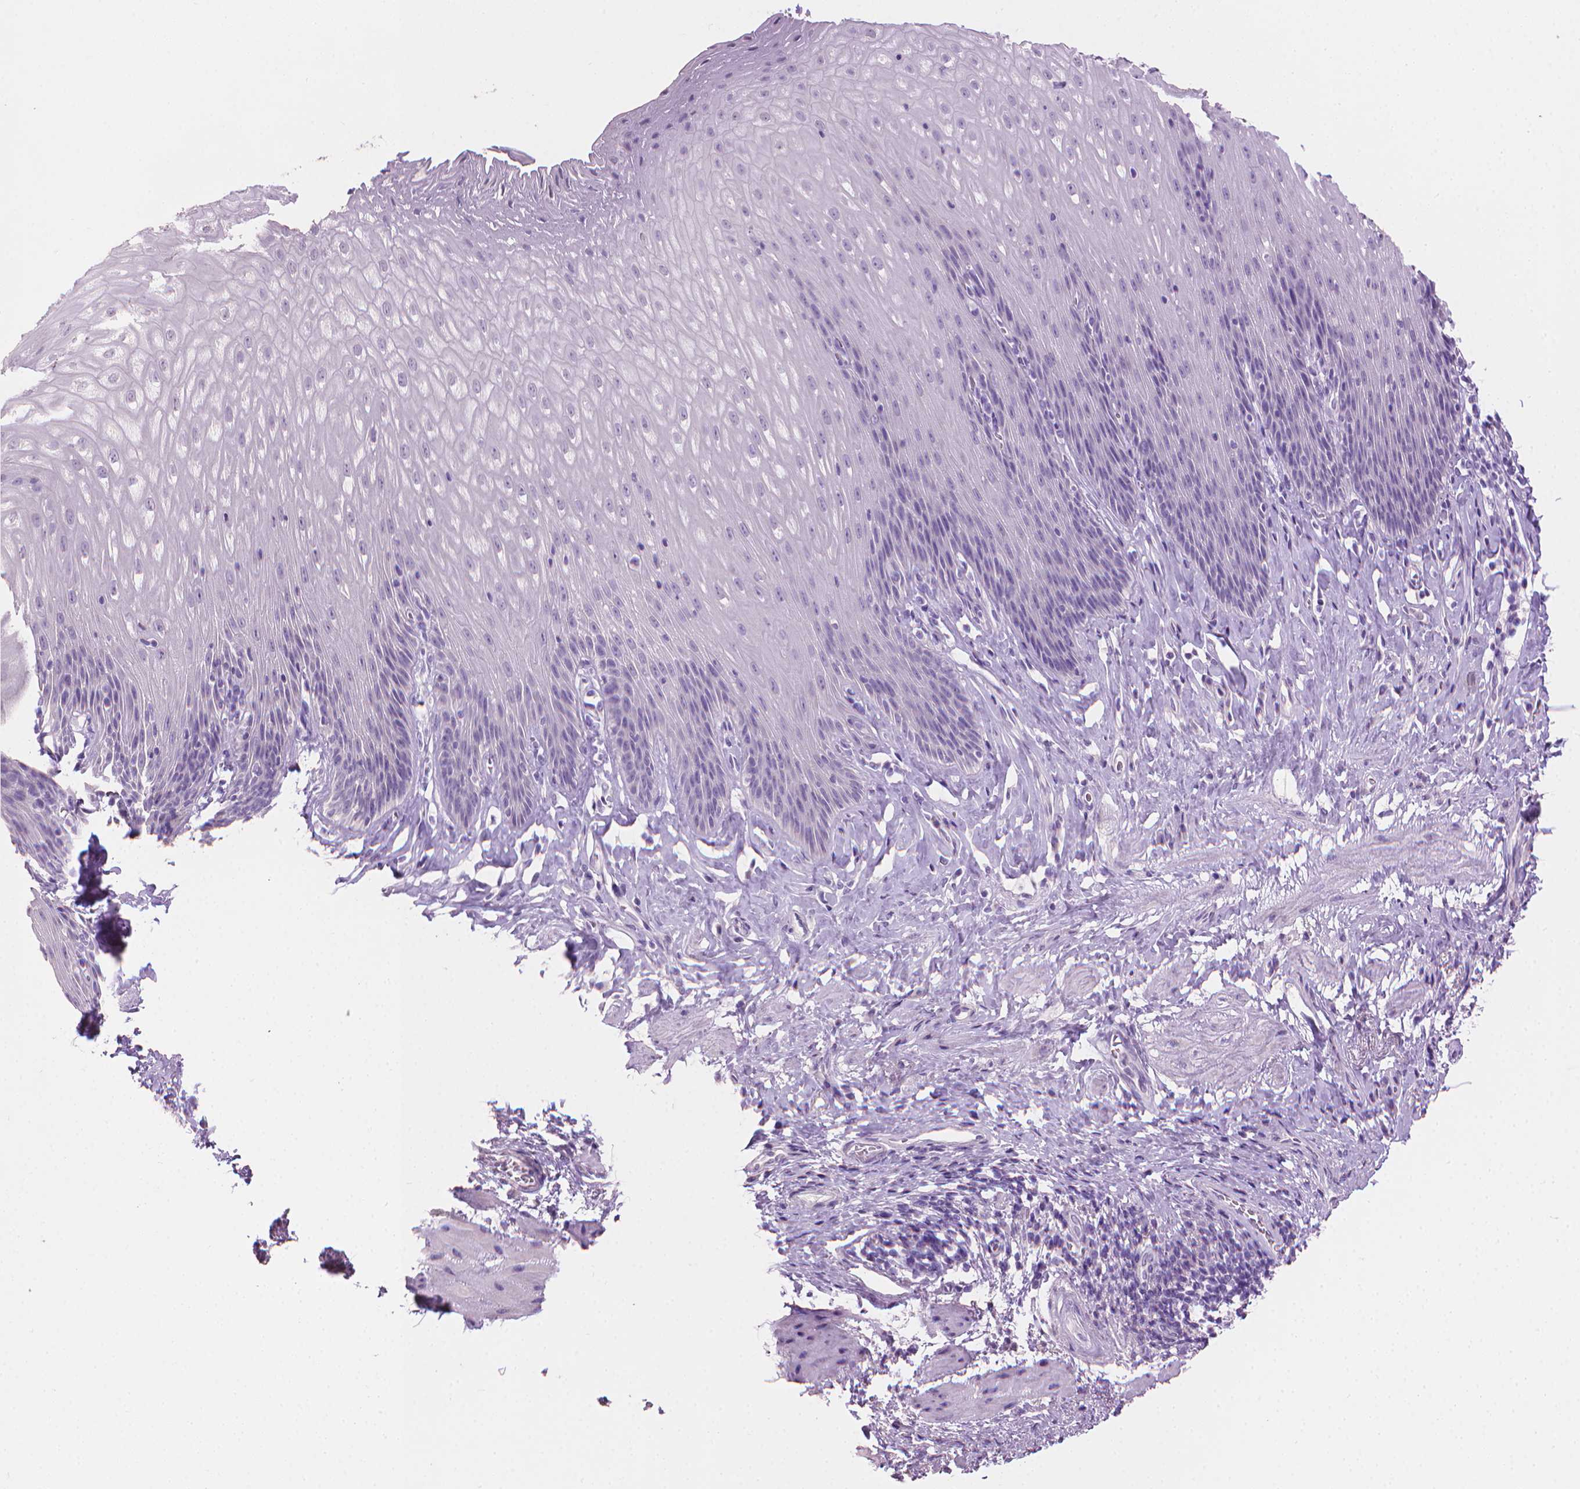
{"staining": {"intensity": "negative", "quantity": "none", "location": "none"}, "tissue": "esophagus", "cell_type": "Squamous epithelial cells", "image_type": "normal", "snomed": [{"axis": "morphology", "description": "Normal tissue, NOS"}, {"axis": "topography", "description": "Esophagus"}], "caption": "An image of esophagus stained for a protein demonstrates no brown staining in squamous epithelial cells. Nuclei are stained in blue.", "gene": "MLANA", "patient": {"sex": "female", "age": 61}}